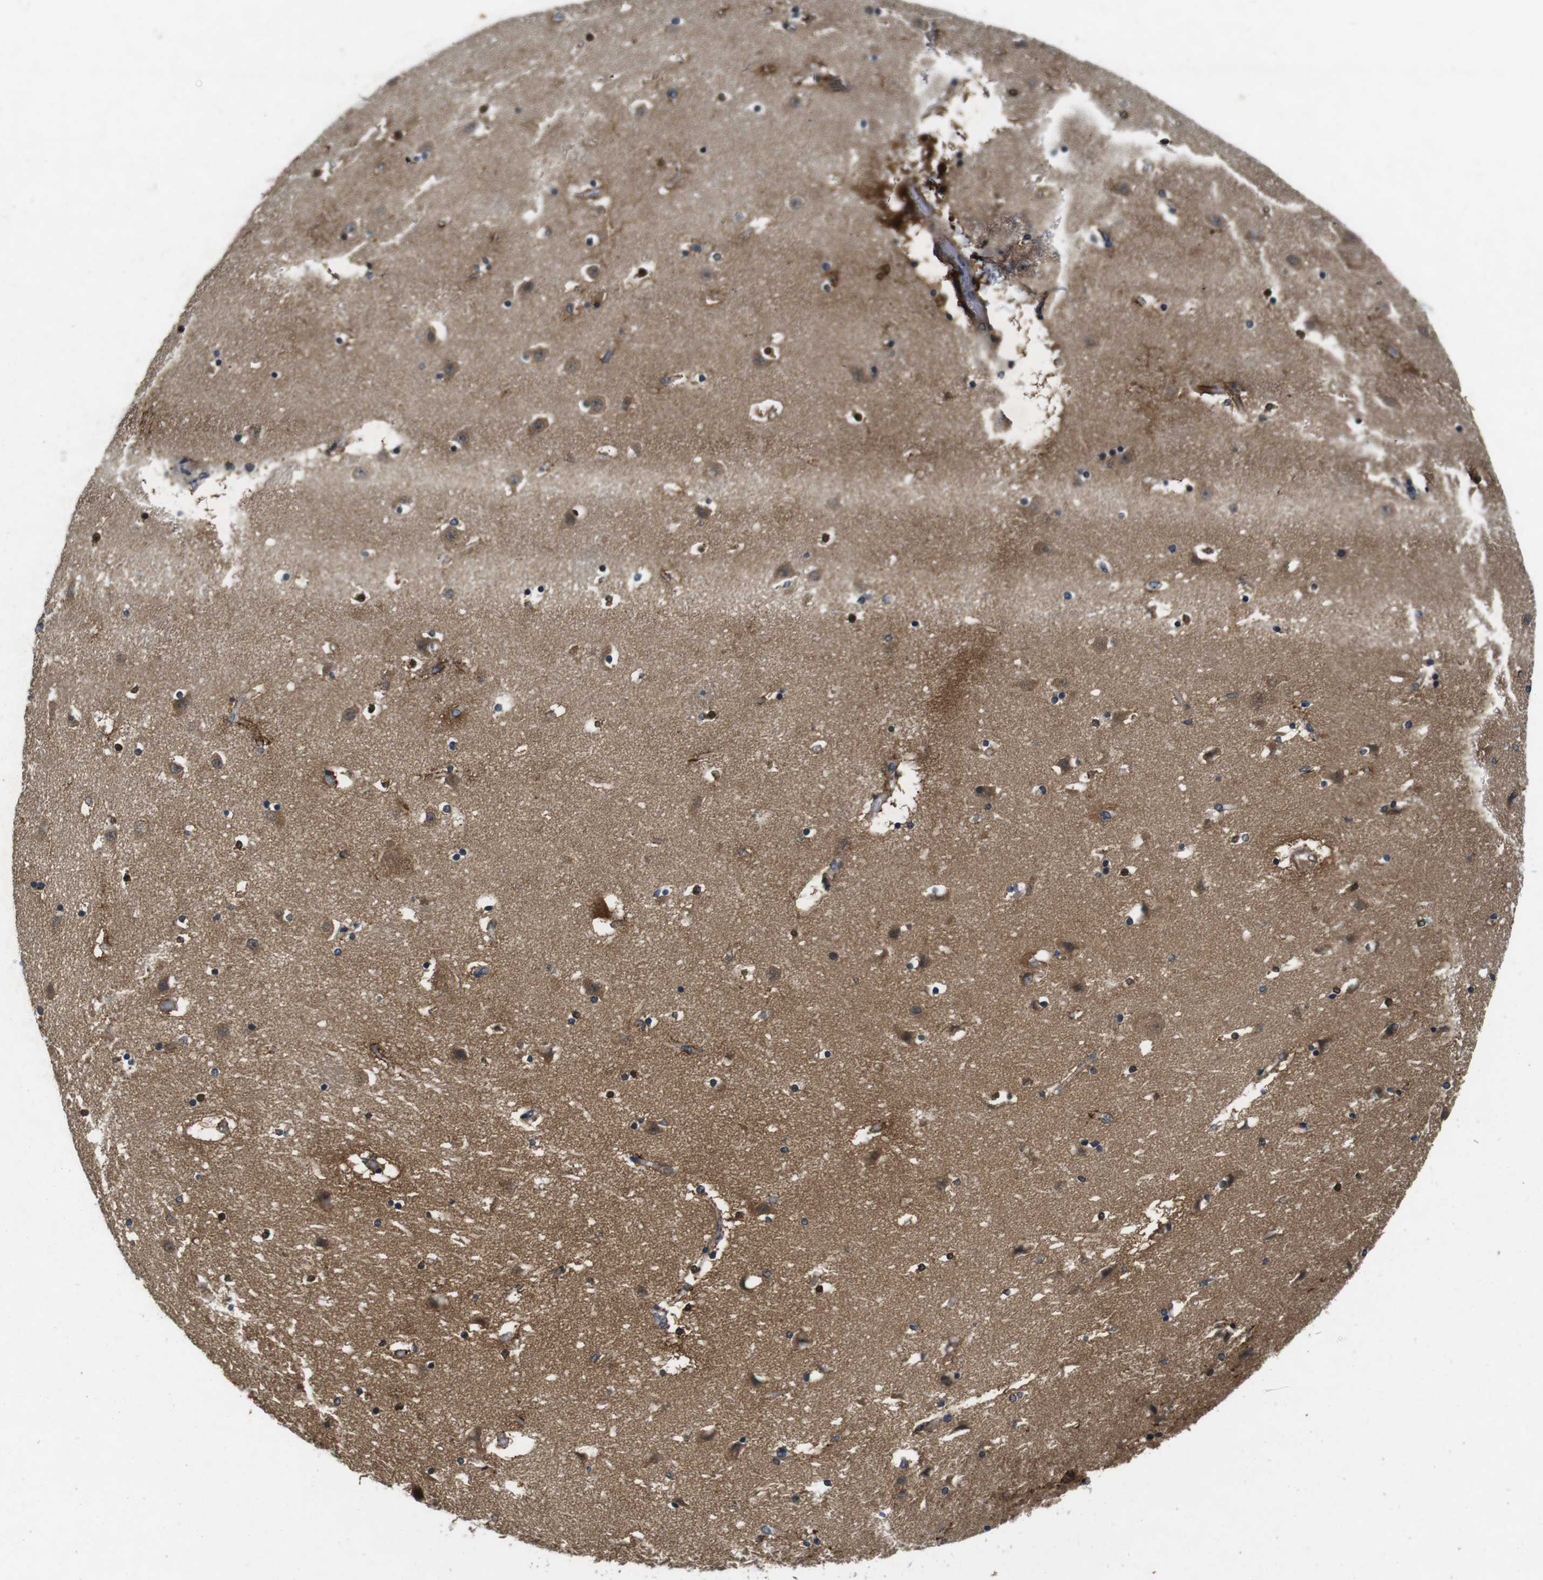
{"staining": {"intensity": "moderate", "quantity": "25%-75%", "location": "cytoplasmic/membranous,nuclear"}, "tissue": "caudate", "cell_type": "Glial cells", "image_type": "normal", "snomed": [{"axis": "morphology", "description": "Normal tissue, NOS"}, {"axis": "topography", "description": "Lateral ventricle wall"}], "caption": "This histopathology image exhibits normal caudate stained with immunohistochemistry to label a protein in brown. The cytoplasmic/membranous,nuclear of glial cells show moderate positivity for the protein. Nuclei are counter-stained blue.", "gene": "DTNA", "patient": {"sex": "male", "age": 45}}